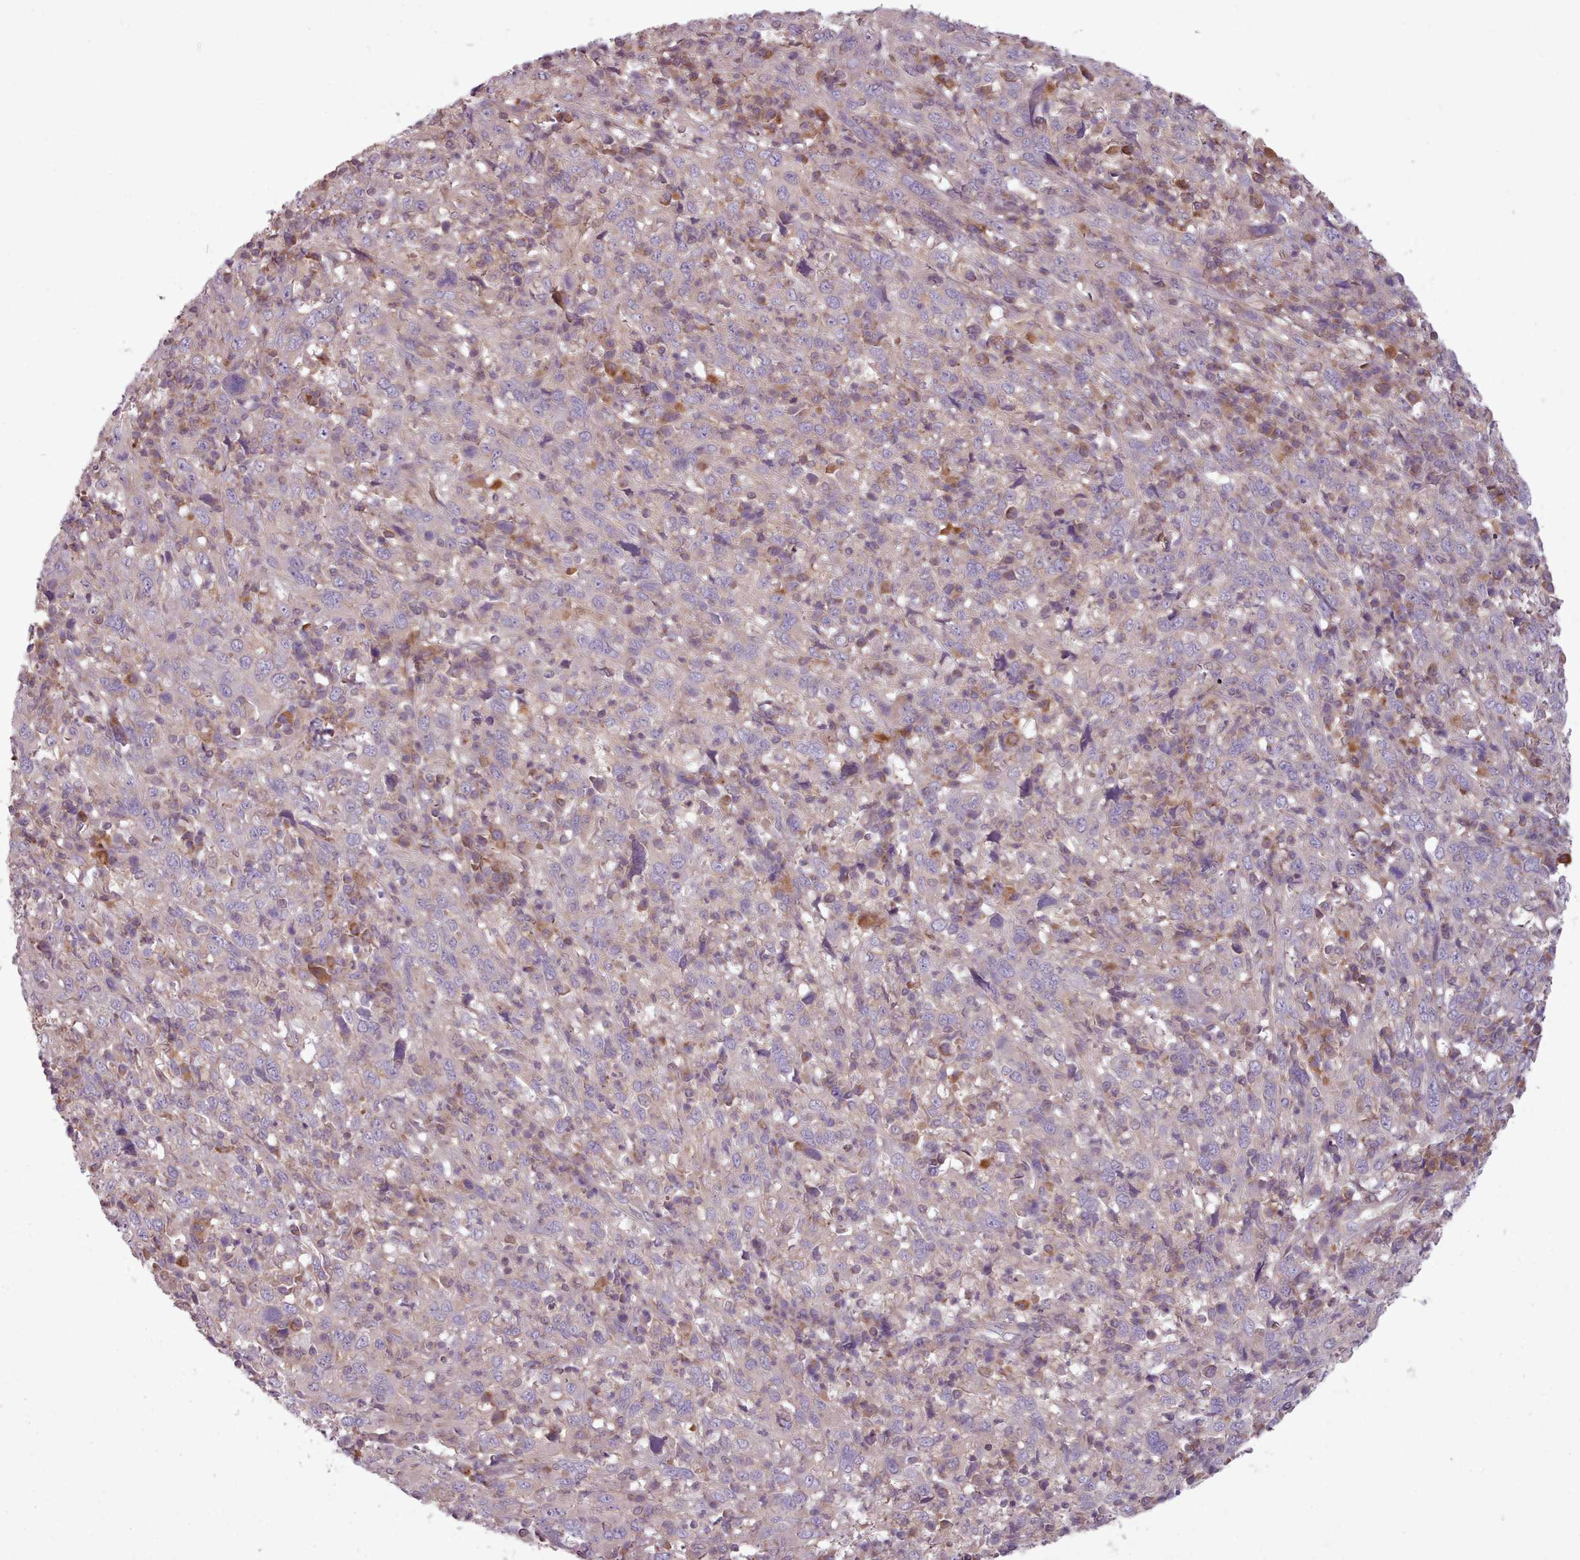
{"staining": {"intensity": "negative", "quantity": "none", "location": "none"}, "tissue": "cervical cancer", "cell_type": "Tumor cells", "image_type": "cancer", "snomed": [{"axis": "morphology", "description": "Squamous cell carcinoma, NOS"}, {"axis": "topography", "description": "Cervix"}], "caption": "Tumor cells show no significant positivity in squamous cell carcinoma (cervical).", "gene": "NT5DC2", "patient": {"sex": "female", "age": 46}}